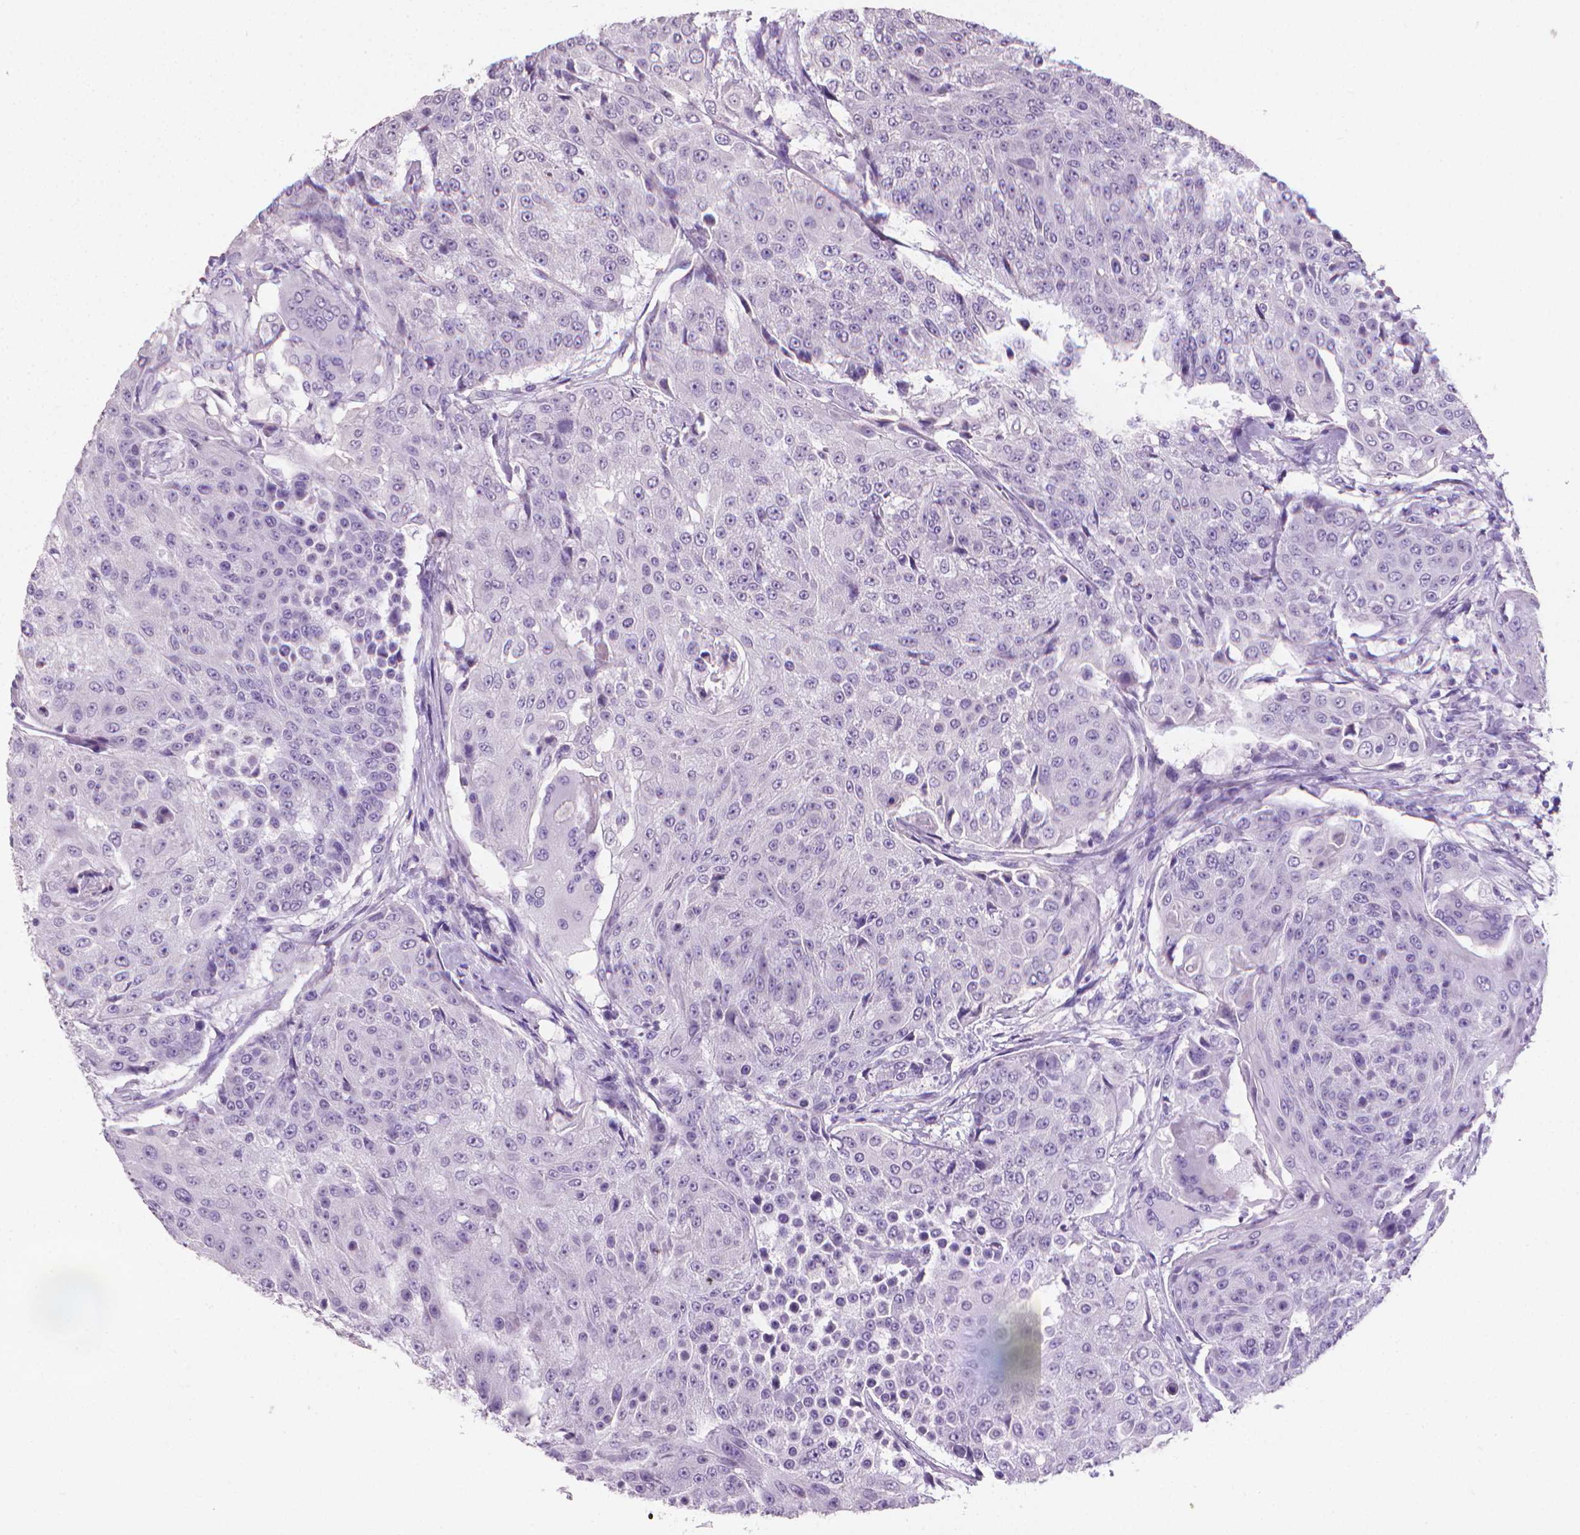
{"staining": {"intensity": "negative", "quantity": "none", "location": "none"}, "tissue": "urothelial cancer", "cell_type": "Tumor cells", "image_type": "cancer", "snomed": [{"axis": "morphology", "description": "Urothelial carcinoma, High grade"}, {"axis": "topography", "description": "Urinary bladder"}], "caption": "This is a image of immunohistochemistry (IHC) staining of urothelial cancer, which shows no staining in tumor cells. (DAB (3,3'-diaminobenzidine) IHC, high magnification).", "gene": "XPNPEP2", "patient": {"sex": "female", "age": 63}}